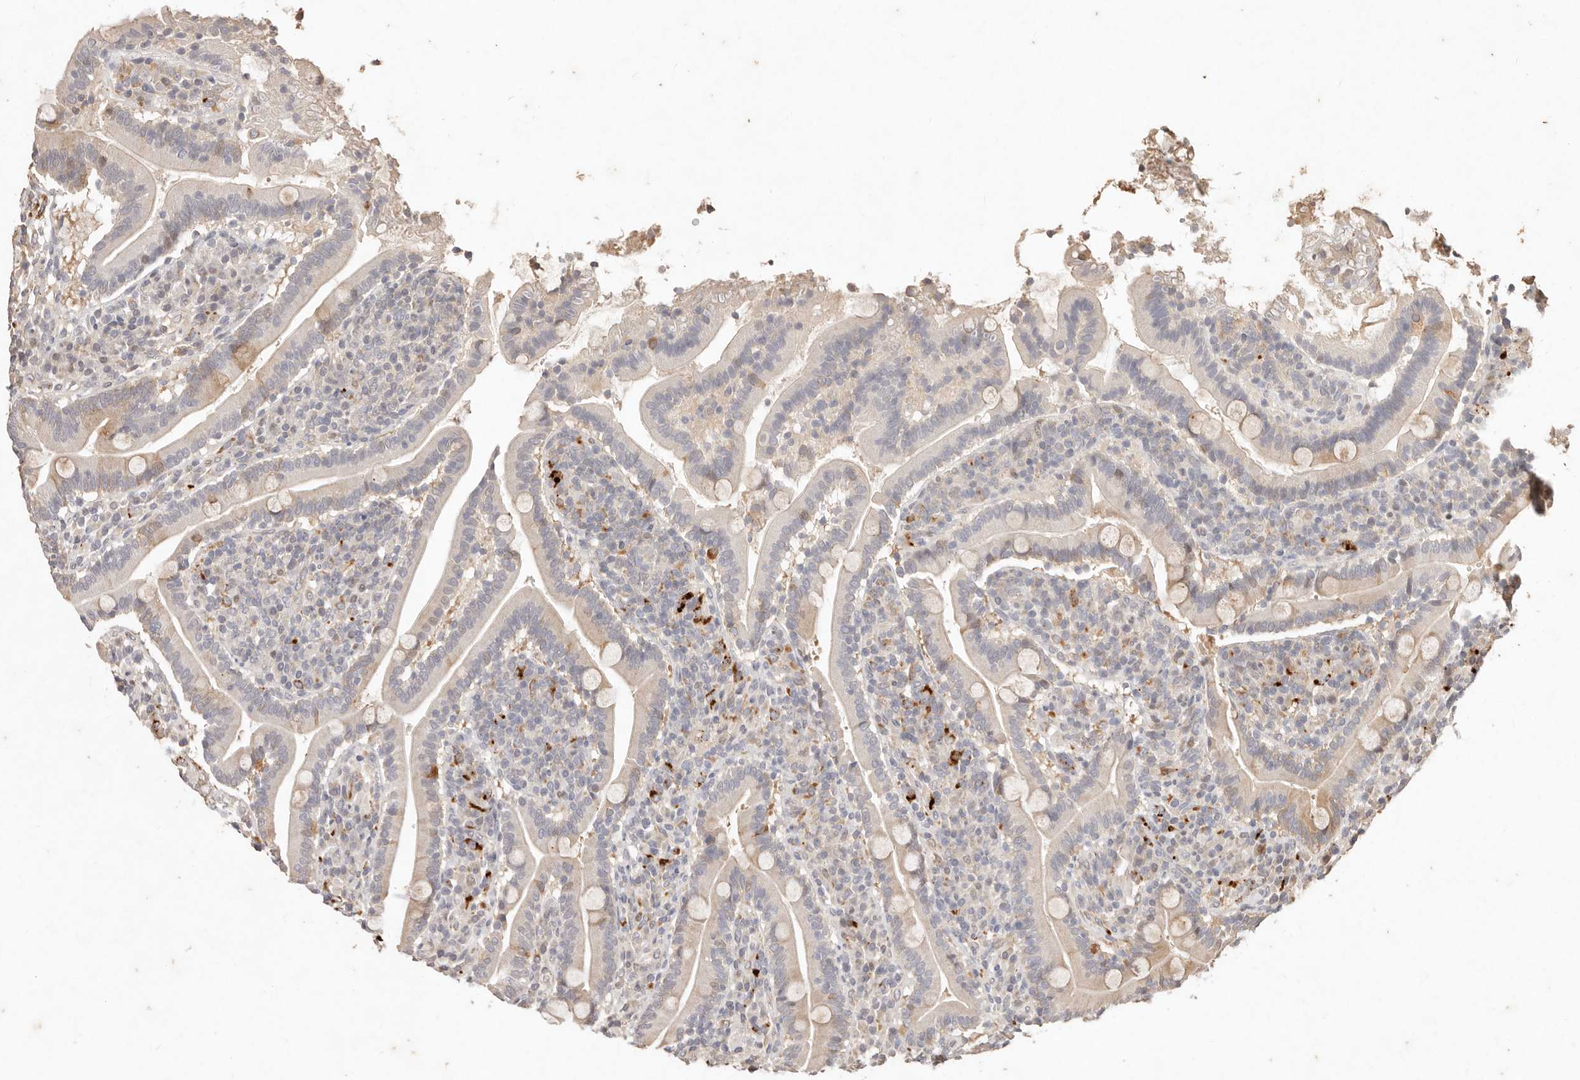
{"staining": {"intensity": "moderate", "quantity": "<25%", "location": "cytoplasmic/membranous"}, "tissue": "duodenum", "cell_type": "Glandular cells", "image_type": "normal", "snomed": [{"axis": "morphology", "description": "Normal tissue, NOS"}, {"axis": "topography", "description": "Duodenum"}], "caption": "A high-resolution photomicrograph shows IHC staining of benign duodenum, which exhibits moderate cytoplasmic/membranous staining in about <25% of glandular cells. Immunohistochemistry stains the protein in brown and the nuclei are stained blue.", "gene": "KIF9", "patient": {"sex": "male", "age": 35}}